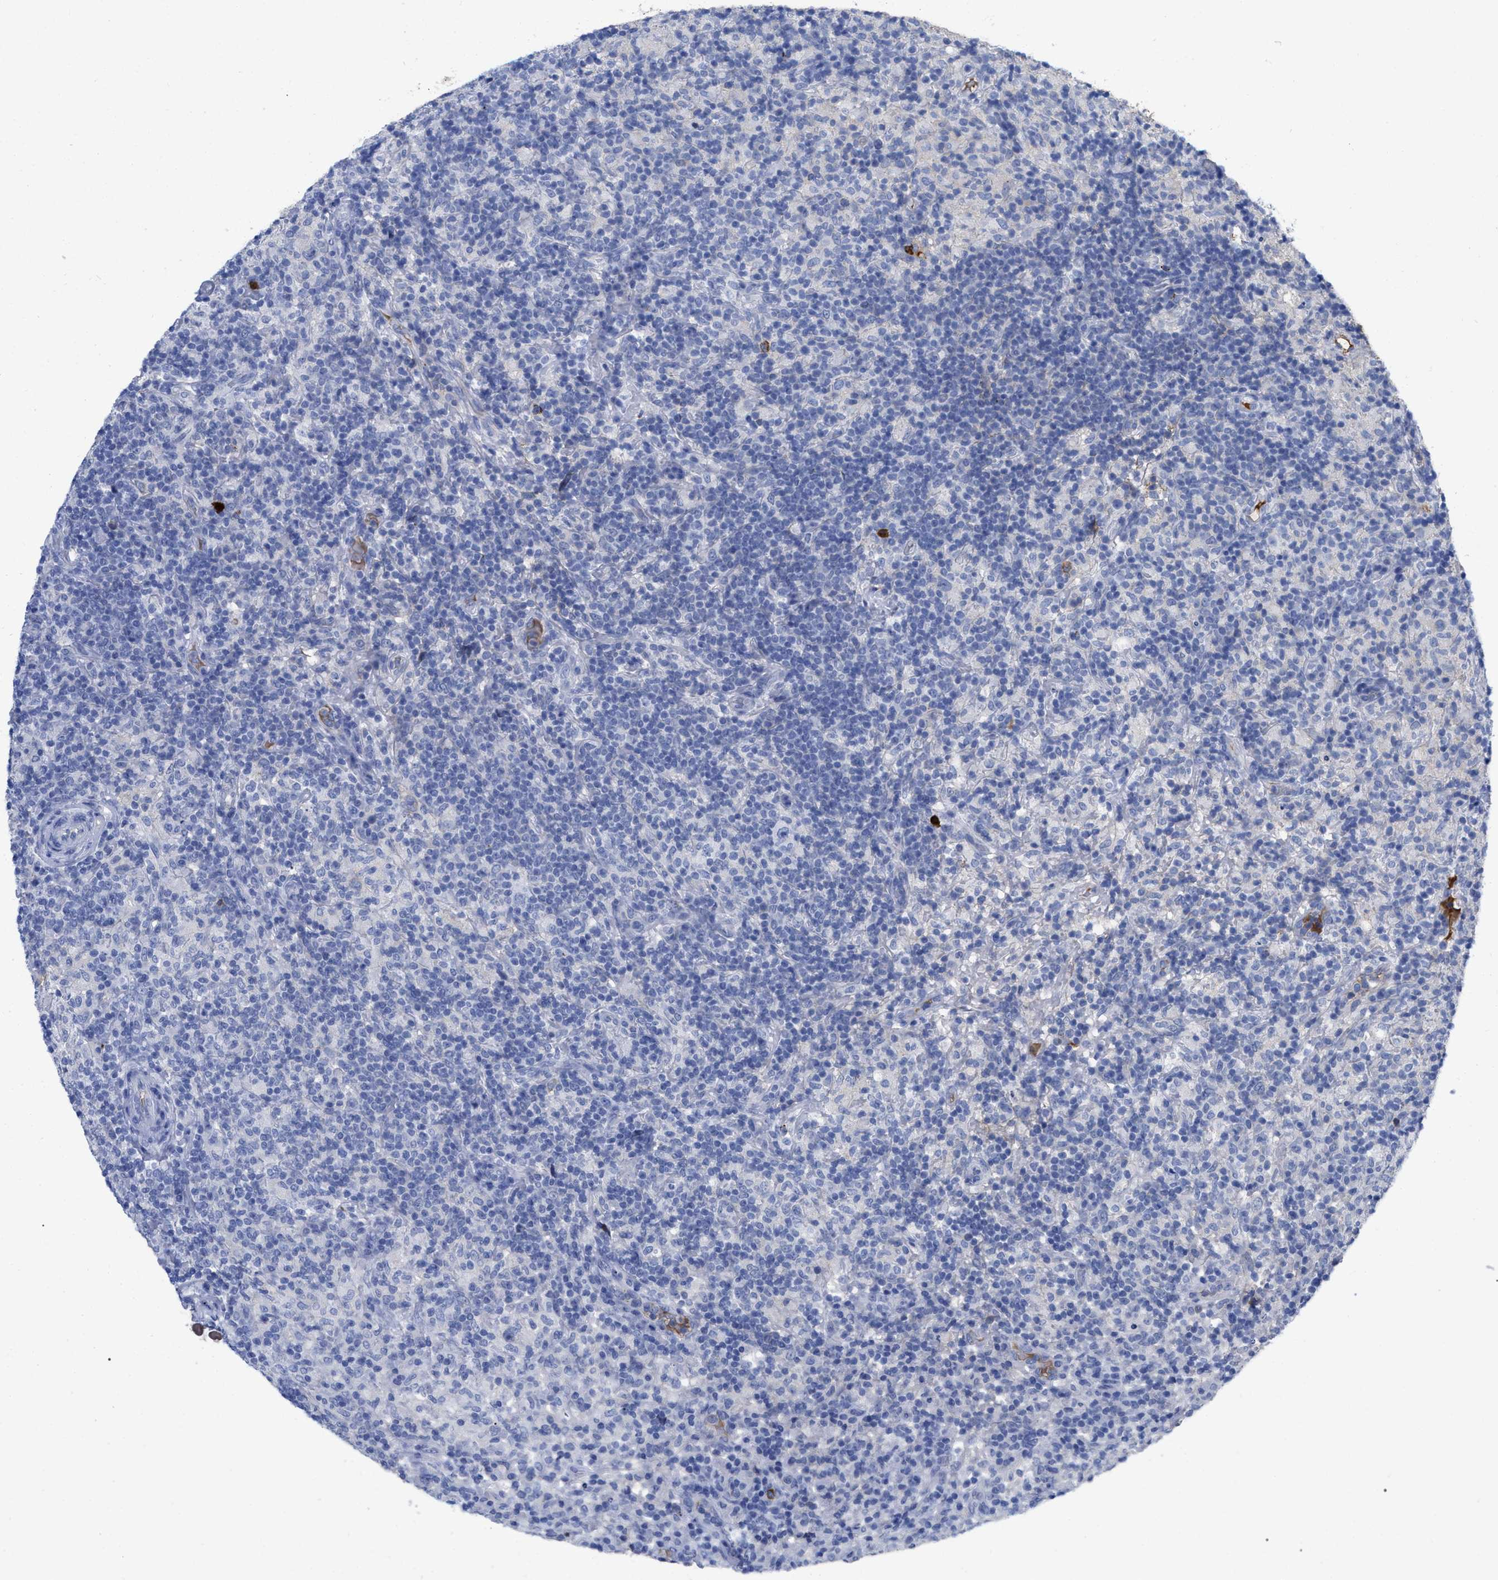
{"staining": {"intensity": "negative", "quantity": "none", "location": "none"}, "tissue": "lymphoma", "cell_type": "Tumor cells", "image_type": "cancer", "snomed": [{"axis": "morphology", "description": "Hodgkin's disease, NOS"}, {"axis": "topography", "description": "Lymph node"}], "caption": "Lymphoma was stained to show a protein in brown. There is no significant positivity in tumor cells.", "gene": "IGHV5-51", "patient": {"sex": "male", "age": 70}}